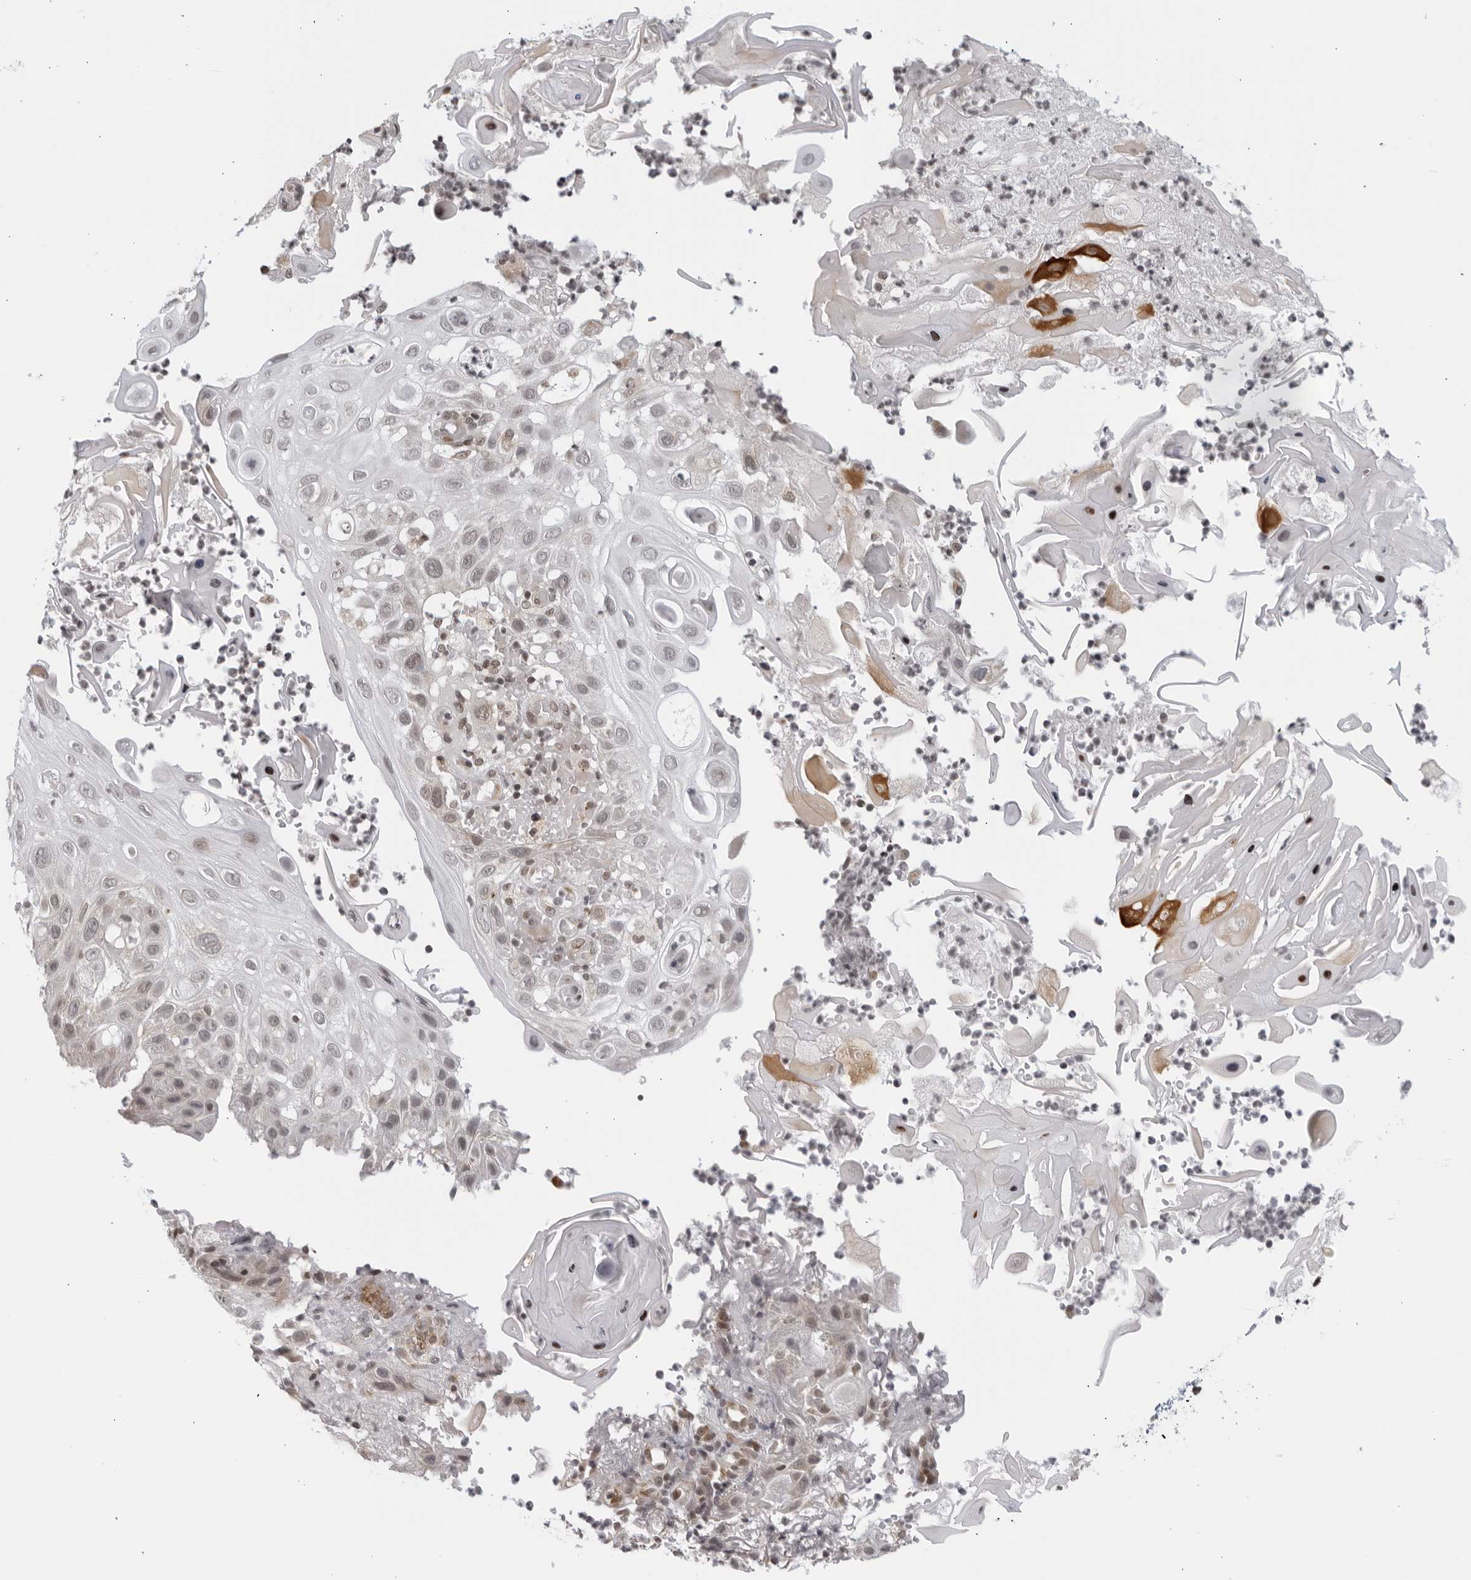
{"staining": {"intensity": "weak", "quantity": "25%-75%", "location": "cytoplasmic/membranous"}, "tissue": "skin cancer", "cell_type": "Tumor cells", "image_type": "cancer", "snomed": [{"axis": "morphology", "description": "Normal tissue, NOS"}, {"axis": "morphology", "description": "Squamous cell carcinoma, NOS"}, {"axis": "topography", "description": "Skin"}], "caption": "A brown stain highlights weak cytoplasmic/membranous expression of a protein in human skin cancer tumor cells. Ihc stains the protein in brown and the nuclei are stained blue.", "gene": "RAB11FIP3", "patient": {"sex": "female", "age": 96}}